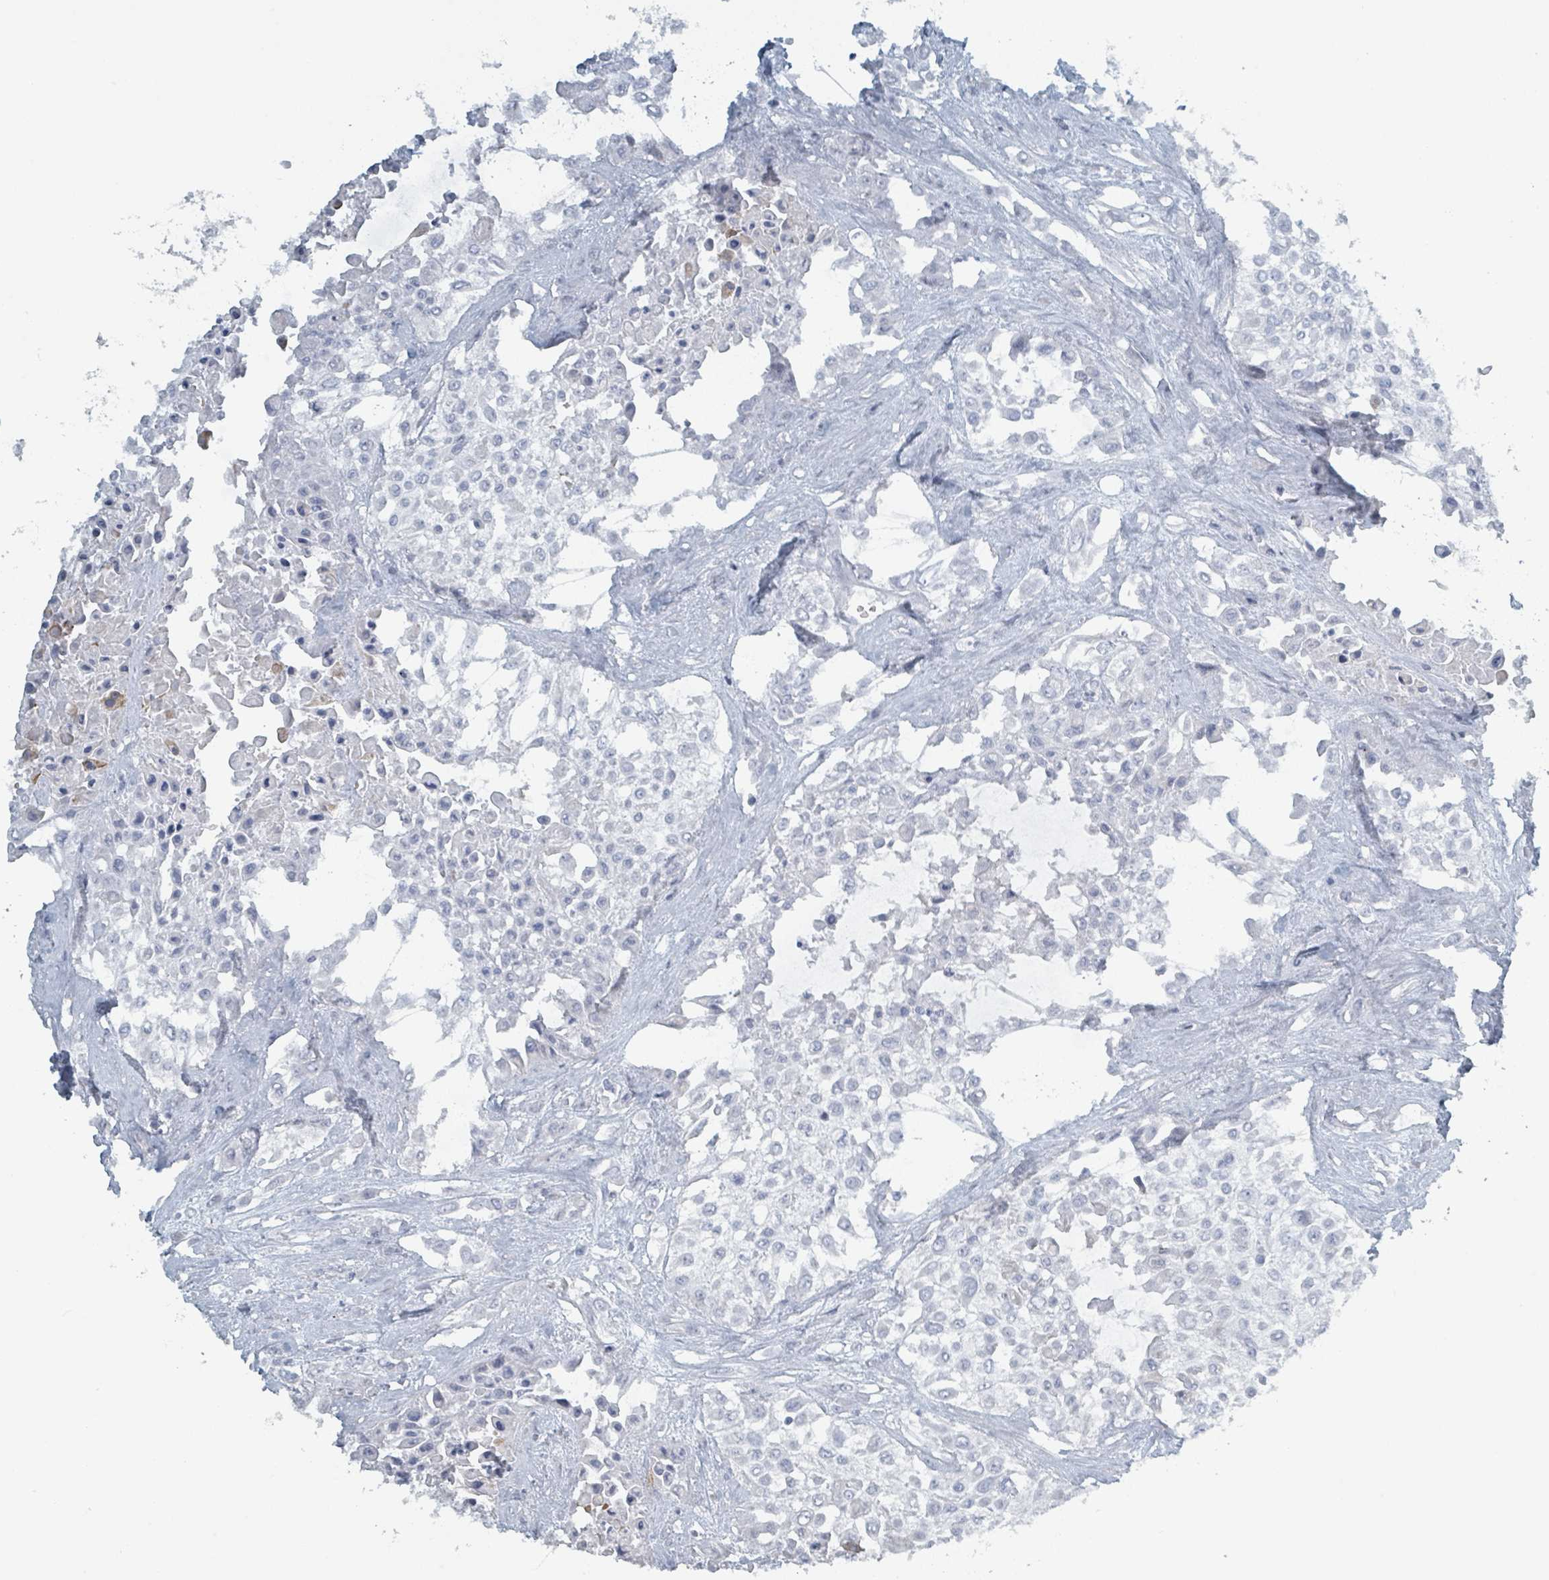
{"staining": {"intensity": "negative", "quantity": "none", "location": "none"}, "tissue": "urothelial cancer", "cell_type": "Tumor cells", "image_type": "cancer", "snomed": [{"axis": "morphology", "description": "Urothelial carcinoma, High grade"}, {"axis": "topography", "description": "Urinary bladder"}], "caption": "Tumor cells are negative for protein expression in human urothelial carcinoma (high-grade). (Immunohistochemistry, brightfield microscopy, high magnification).", "gene": "HEATR5A", "patient": {"sex": "male", "age": 67}}